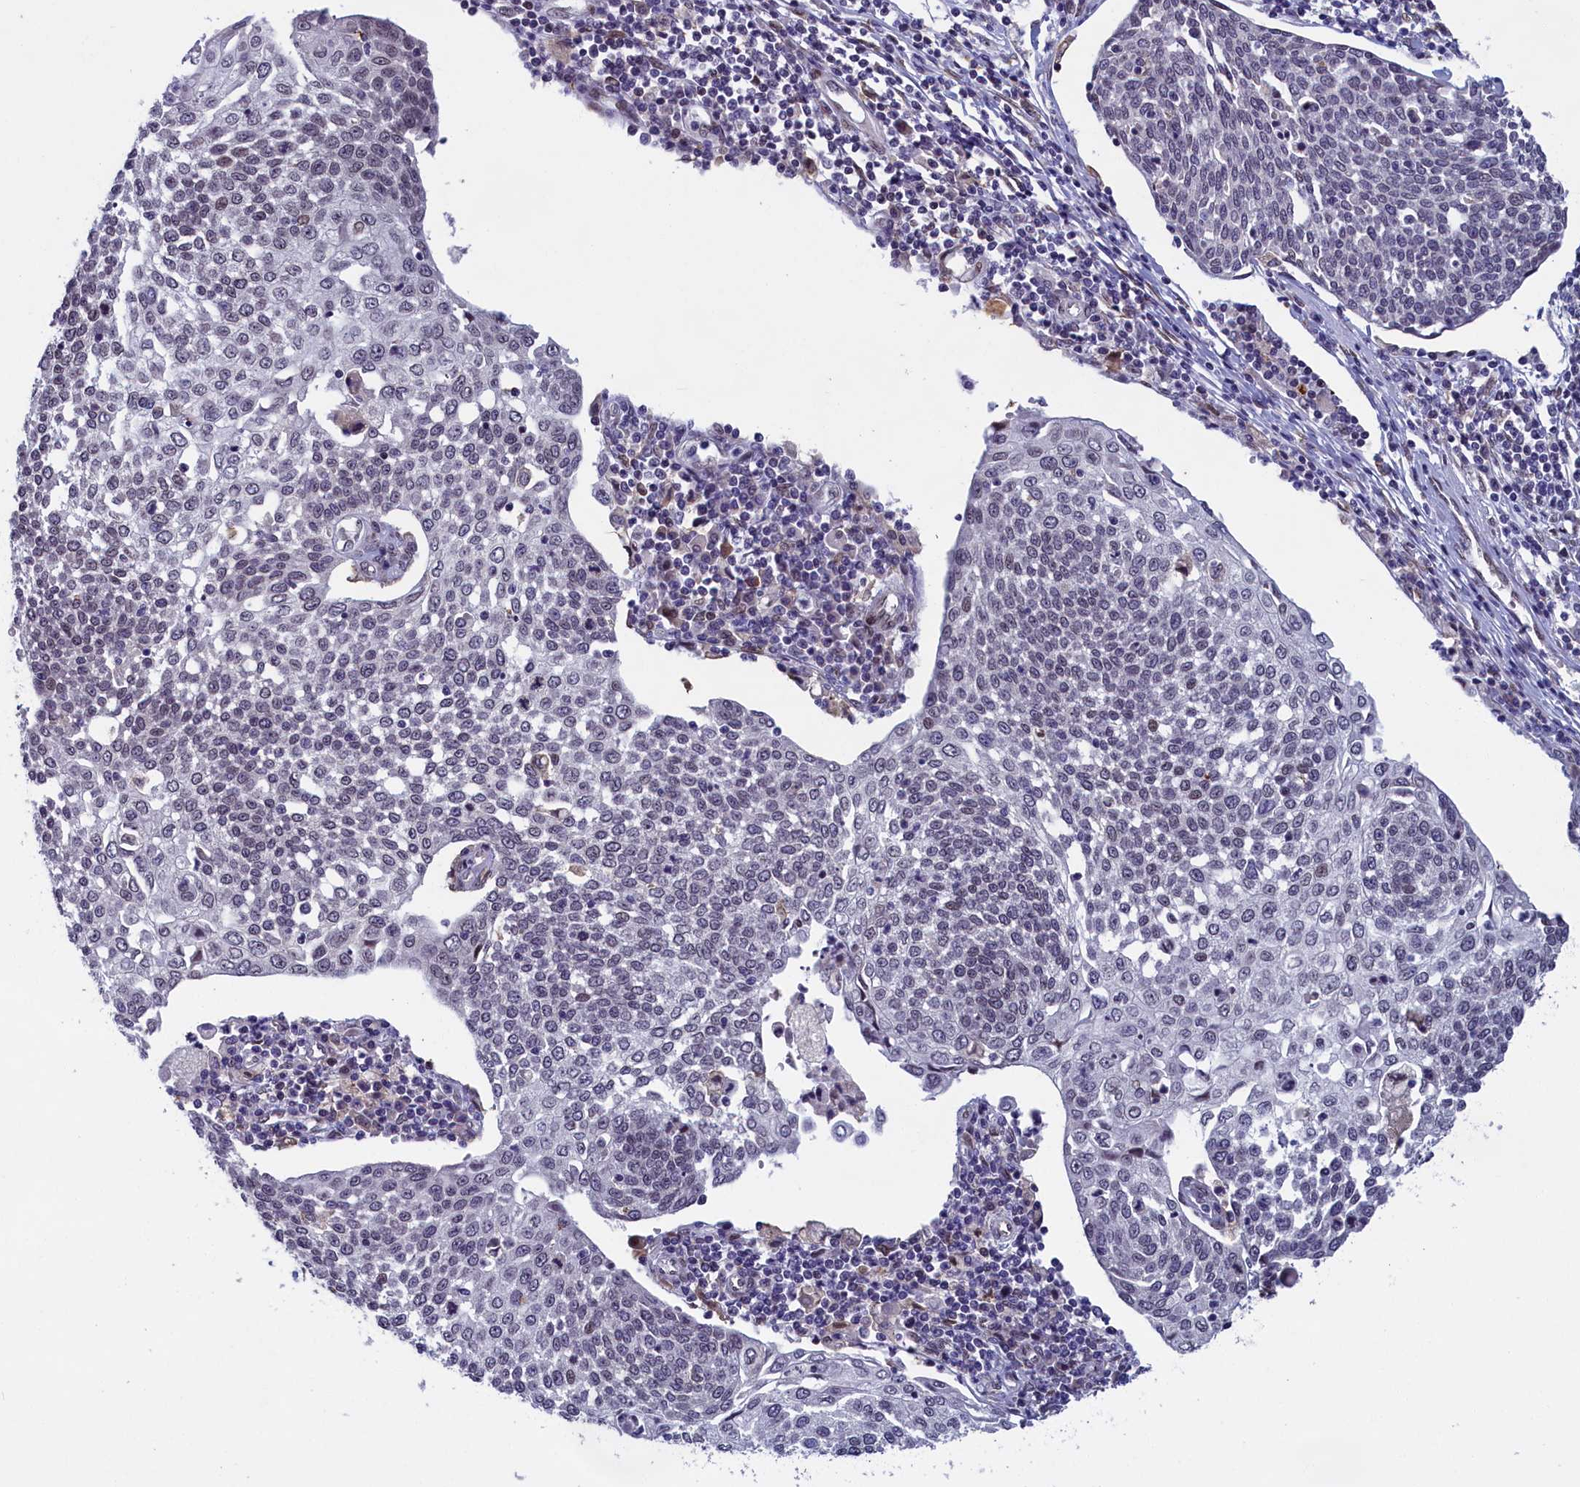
{"staining": {"intensity": "weak", "quantity": "25%-75%", "location": "nuclear"}, "tissue": "cervical cancer", "cell_type": "Tumor cells", "image_type": "cancer", "snomed": [{"axis": "morphology", "description": "Squamous cell carcinoma, NOS"}, {"axis": "topography", "description": "Cervix"}], "caption": "Cervical squamous cell carcinoma tissue demonstrates weak nuclear staining in about 25%-75% of tumor cells, visualized by immunohistochemistry.", "gene": "GPSM1", "patient": {"sex": "female", "age": 34}}